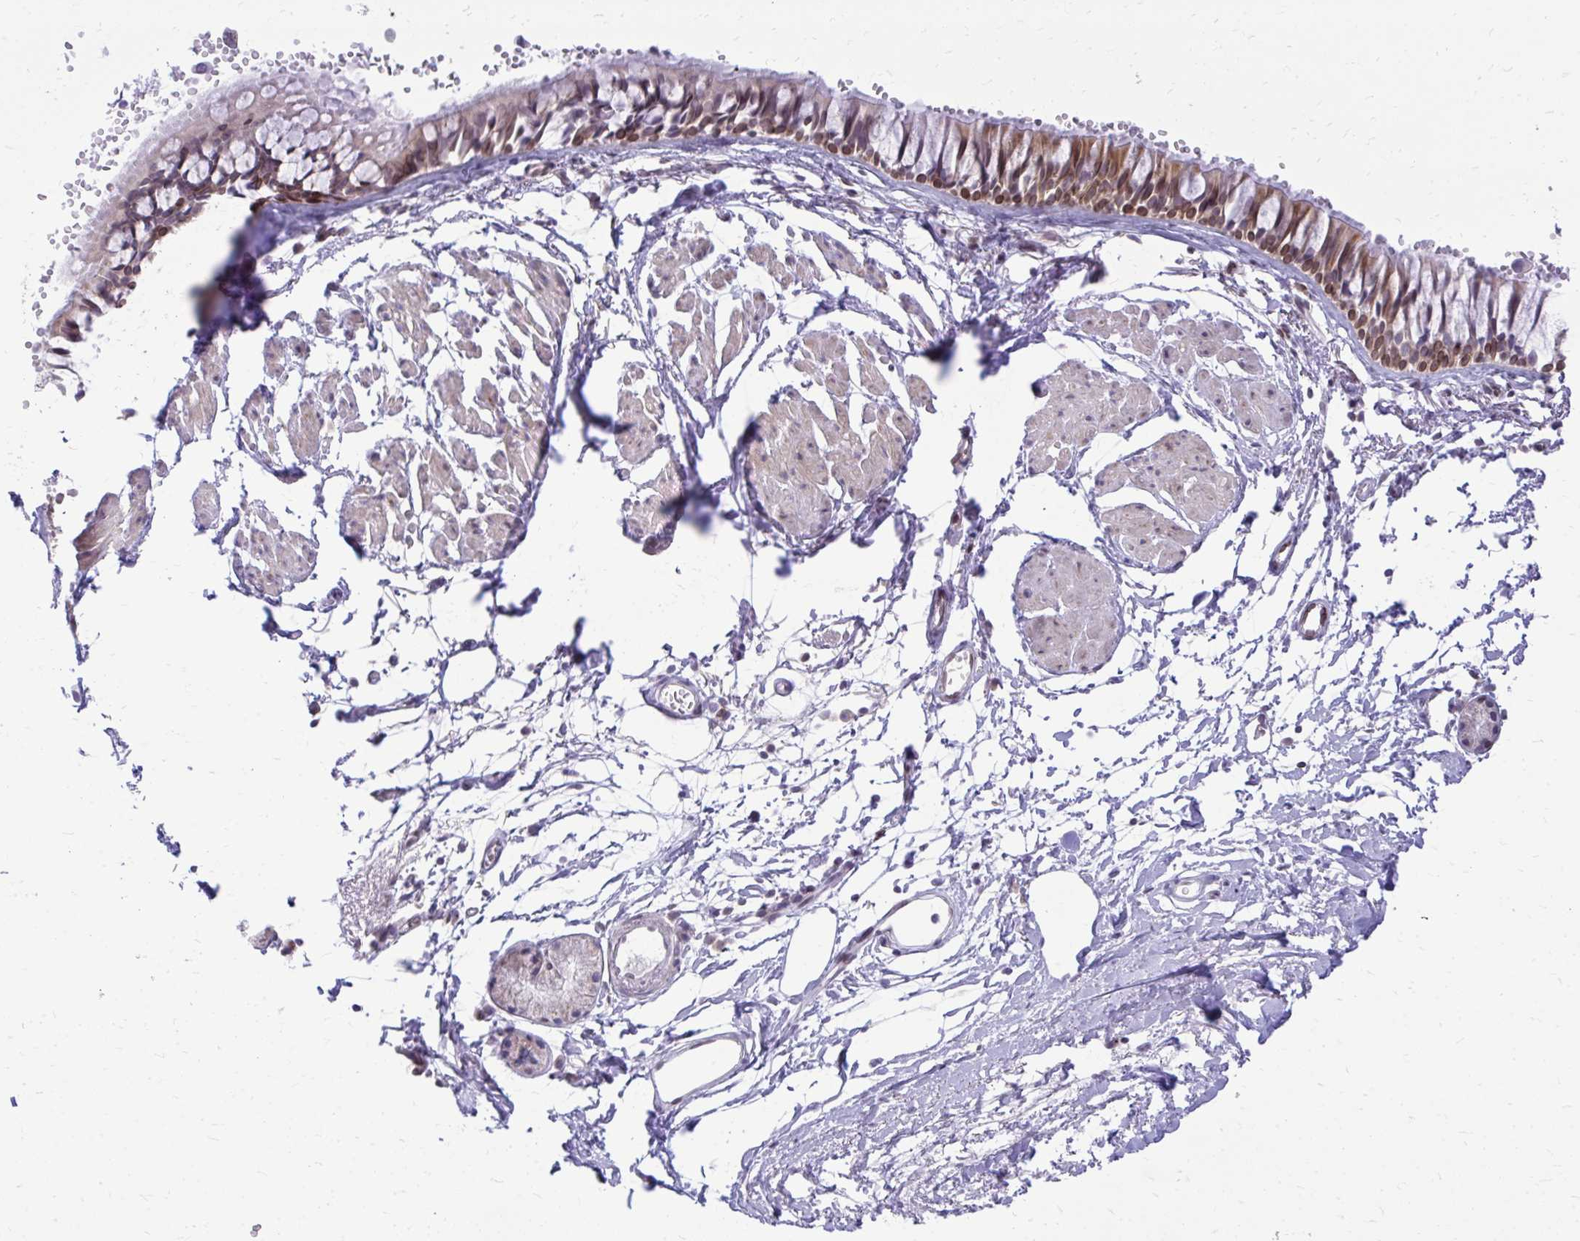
{"staining": {"intensity": "moderate", "quantity": "25%-75%", "location": "cytoplasmic/membranous,nuclear"}, "tissue": "bronchus", "cell_type": "Respiratory epithelial cells", "image_type": "normal", "snomed": [{"axis": "morphology", "description": "Normal tissue, NOS"}, {"axis": "topography", "description": "Cartilage tissue"}, {"axis": "topography", "description": "Bronchus"}, {"axis": "topography", "description": "Peripheral nerve tissue"}], "caption": "Immunohistochemistry (IHC) image of normal human bronchus stained for a protein (brown), which reveals medium levels of moderate cytoplasmic/membranous,nuclear staining in approximately 25%-75% of respiratory epithelial cells.", "gene": "RPS6KA2", "patient": {"sex": "female", "age": 59}}